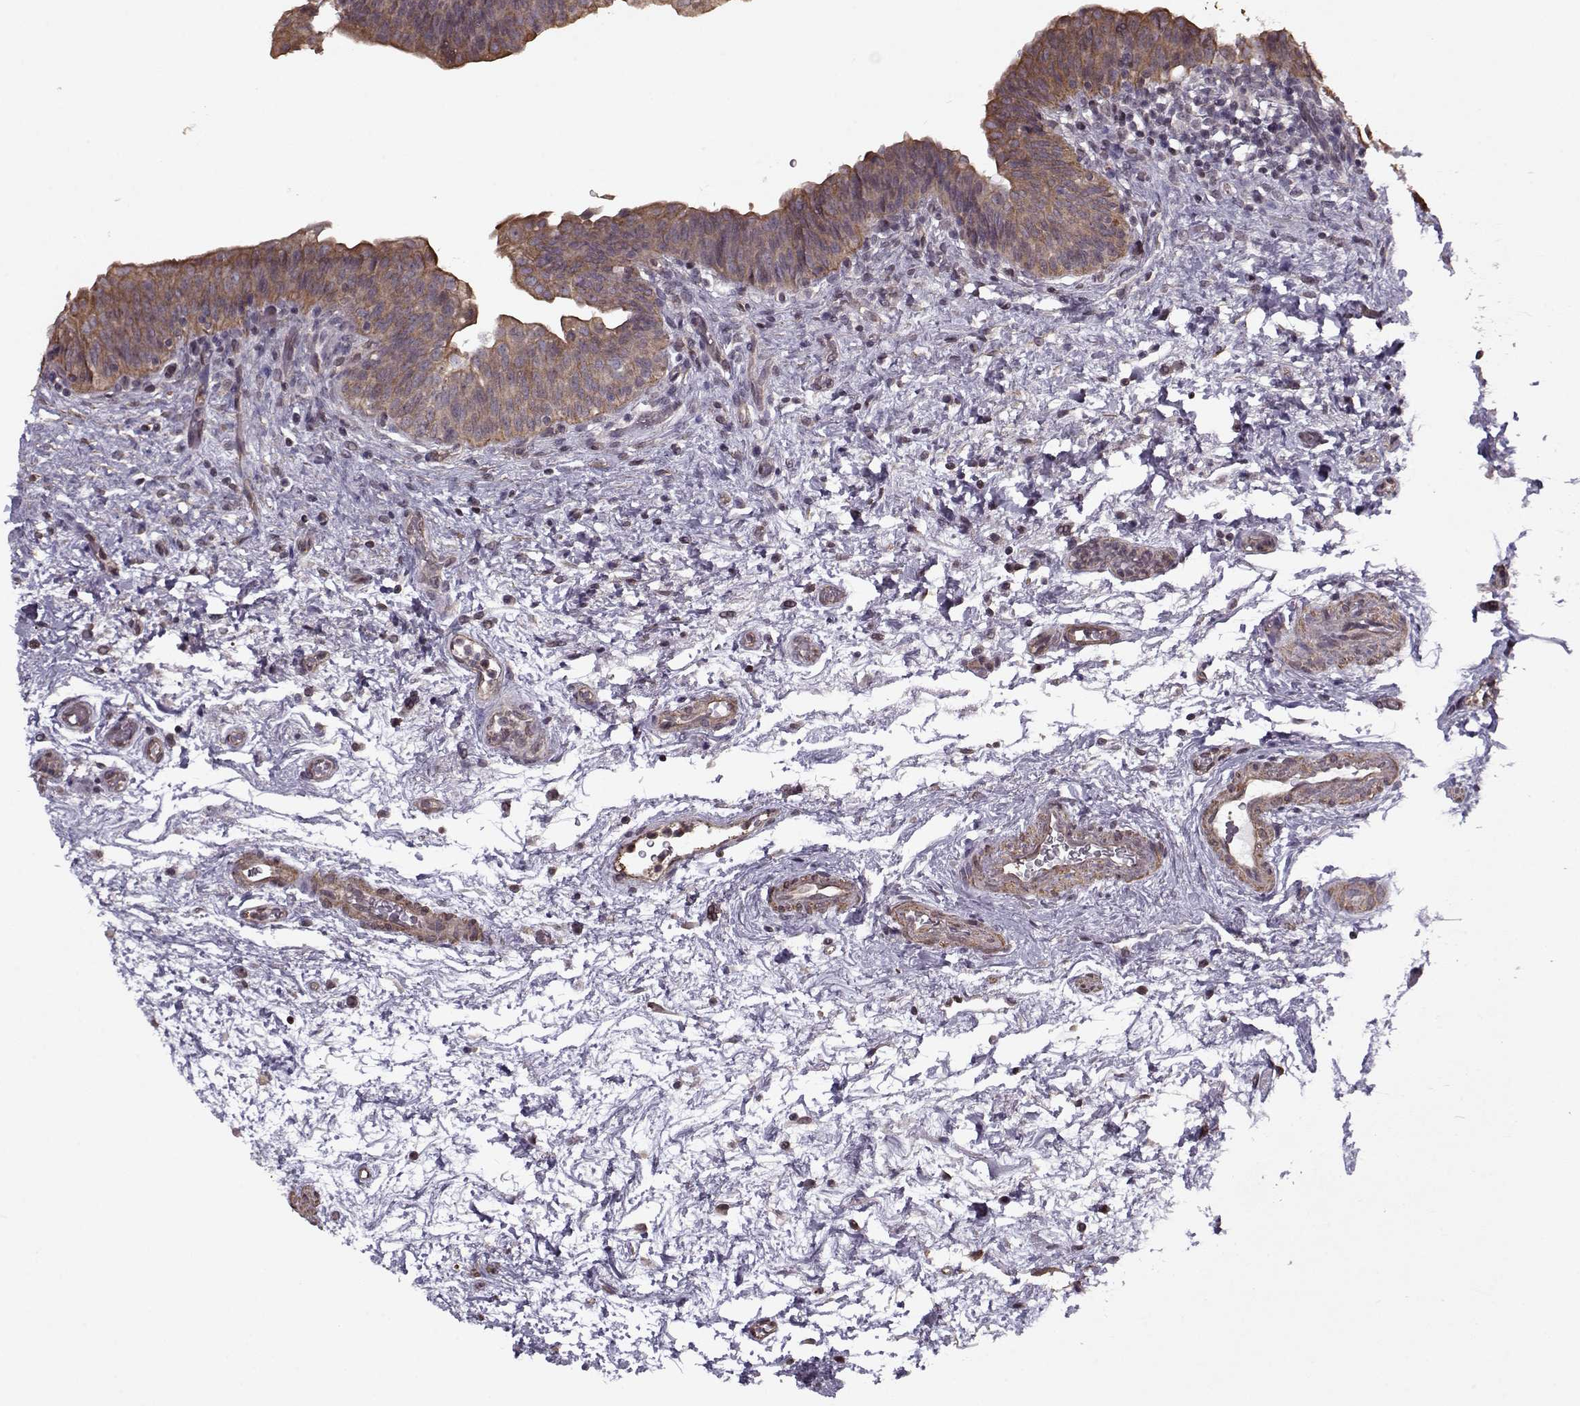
{"staining": {"intensity": "moderate", "quantity": ">75%", "location": "cytoplasmic/membranous"}, "tissue": "urinary bladder", "cell_type": "Urothelial cells", "image_type": "normal", "snomed": [{"axis": "morphology", "description": "Normal tissue, NOS"}, {"axis": "topography", "description": "Urinary bladder"}], "caption": "An immunohistochemistry (IHC) histopathology image of normal tissue is shown. Protein staining in brown shows moderate cytoplasmic/membranous positivity in urinary bladder within urothelial cells. (DAB (3,3'-diaminobenzidine) = brown stain, brightfield microscopy at high magnification).", "gene": "KRT9", "patient": {"sex": "male", "age": 69}}